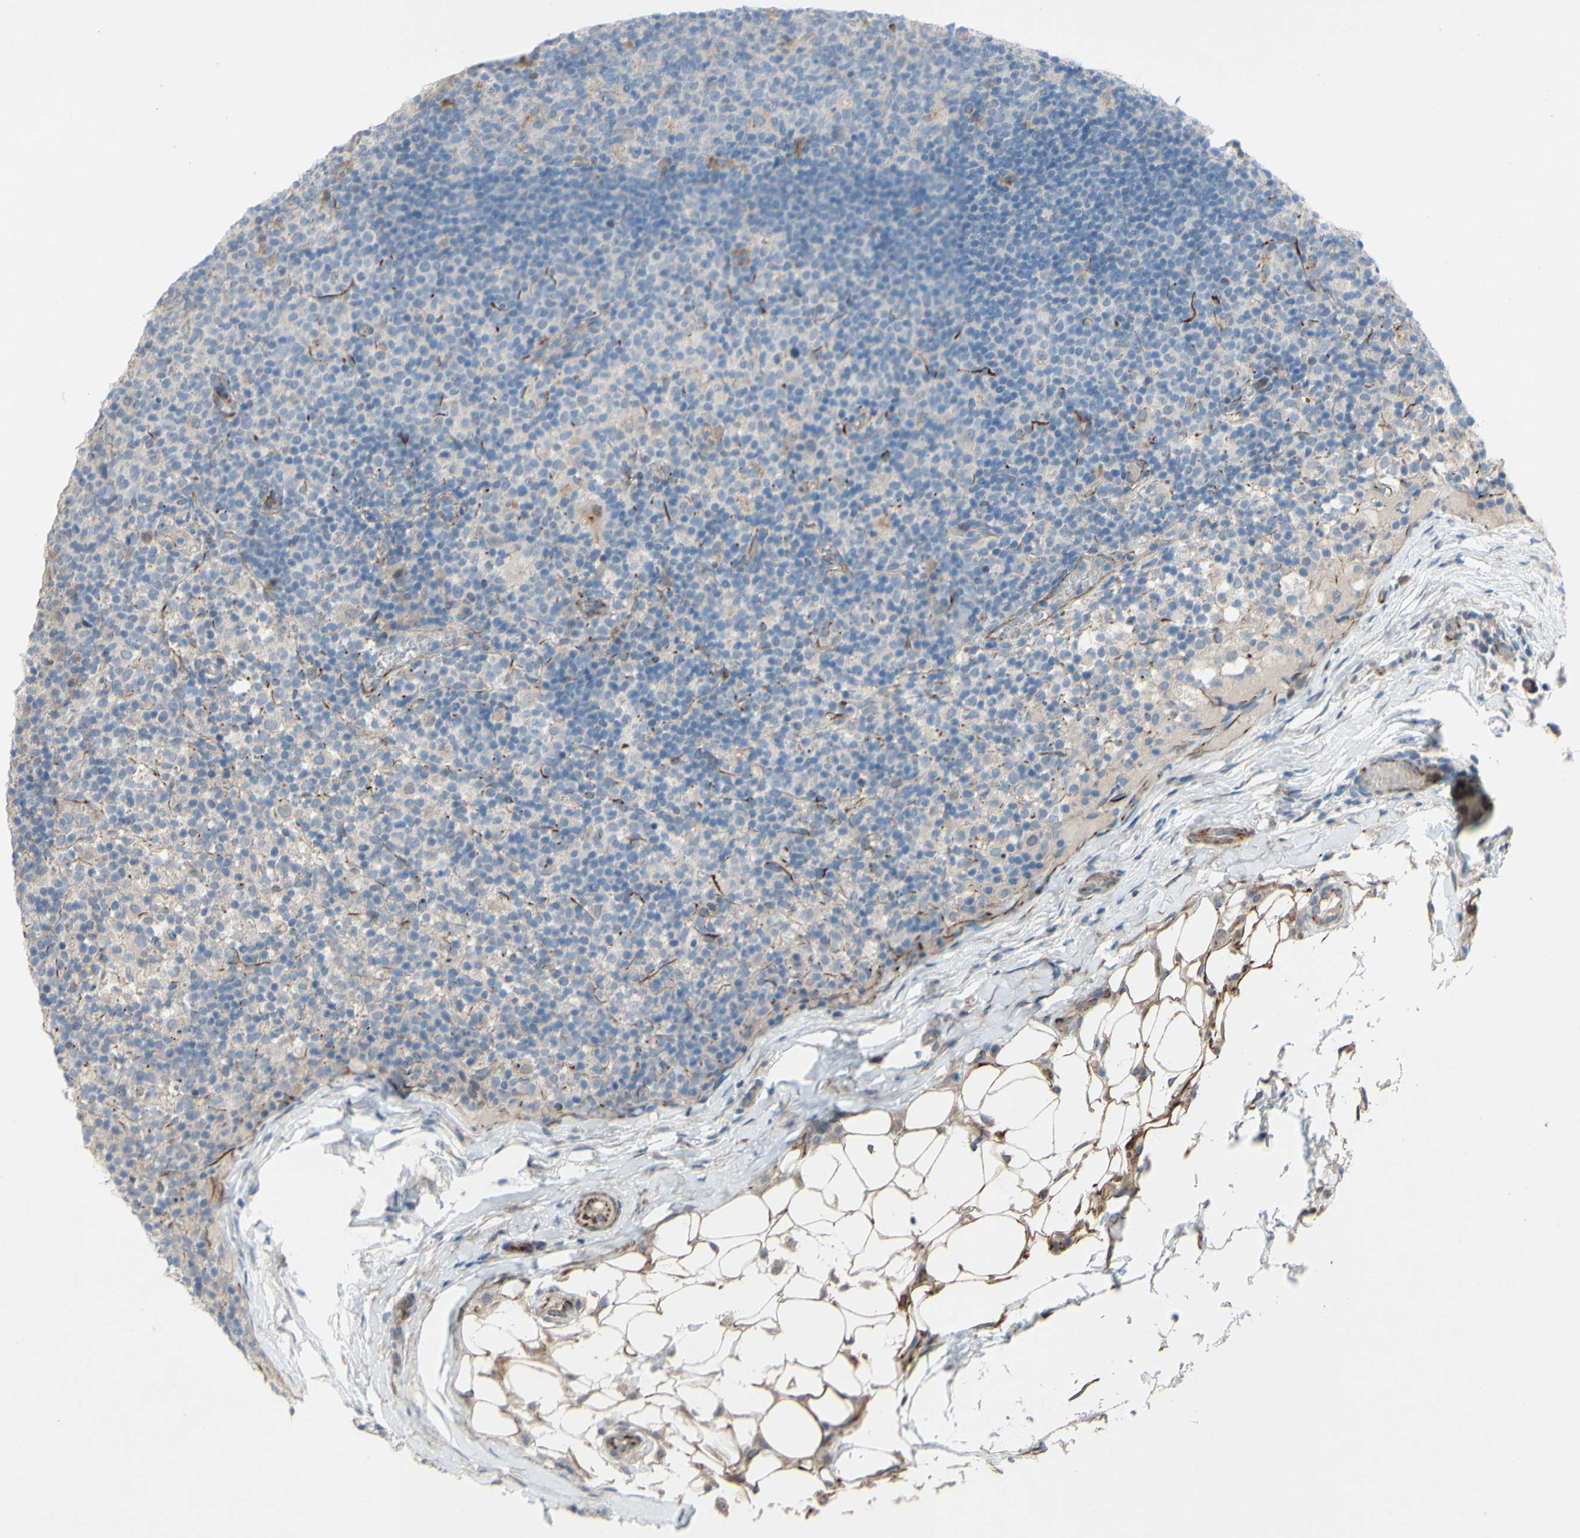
{"staining": {"intensity": "weak", "quantity": "<25%", "location": "cytoplasmic/membranous"}, "tissue": "lymph node", "cell_type": "Germinal center cells", "image_type": "normal", "snomed": [{"axis": "morphology", "description": "Normal tissue, NOS"}, {"axis": "morphology", "description": "Inflammation, NOS"}, {"axis": "topography", "description": "Lymph node"}], "caption": "Immunohistochemistry (IHC) histopathology image of benign lymph node stained for a protein (brown), which reveals no staining in germinal center cells. The staining was performed using DAB to visualize the protein expression in brown, while the nuclei were stained in blue with hematoxylin (Magnification: 20x).", "gene": "CDCP1", "patient": {"sex": "male", "age": 55}}